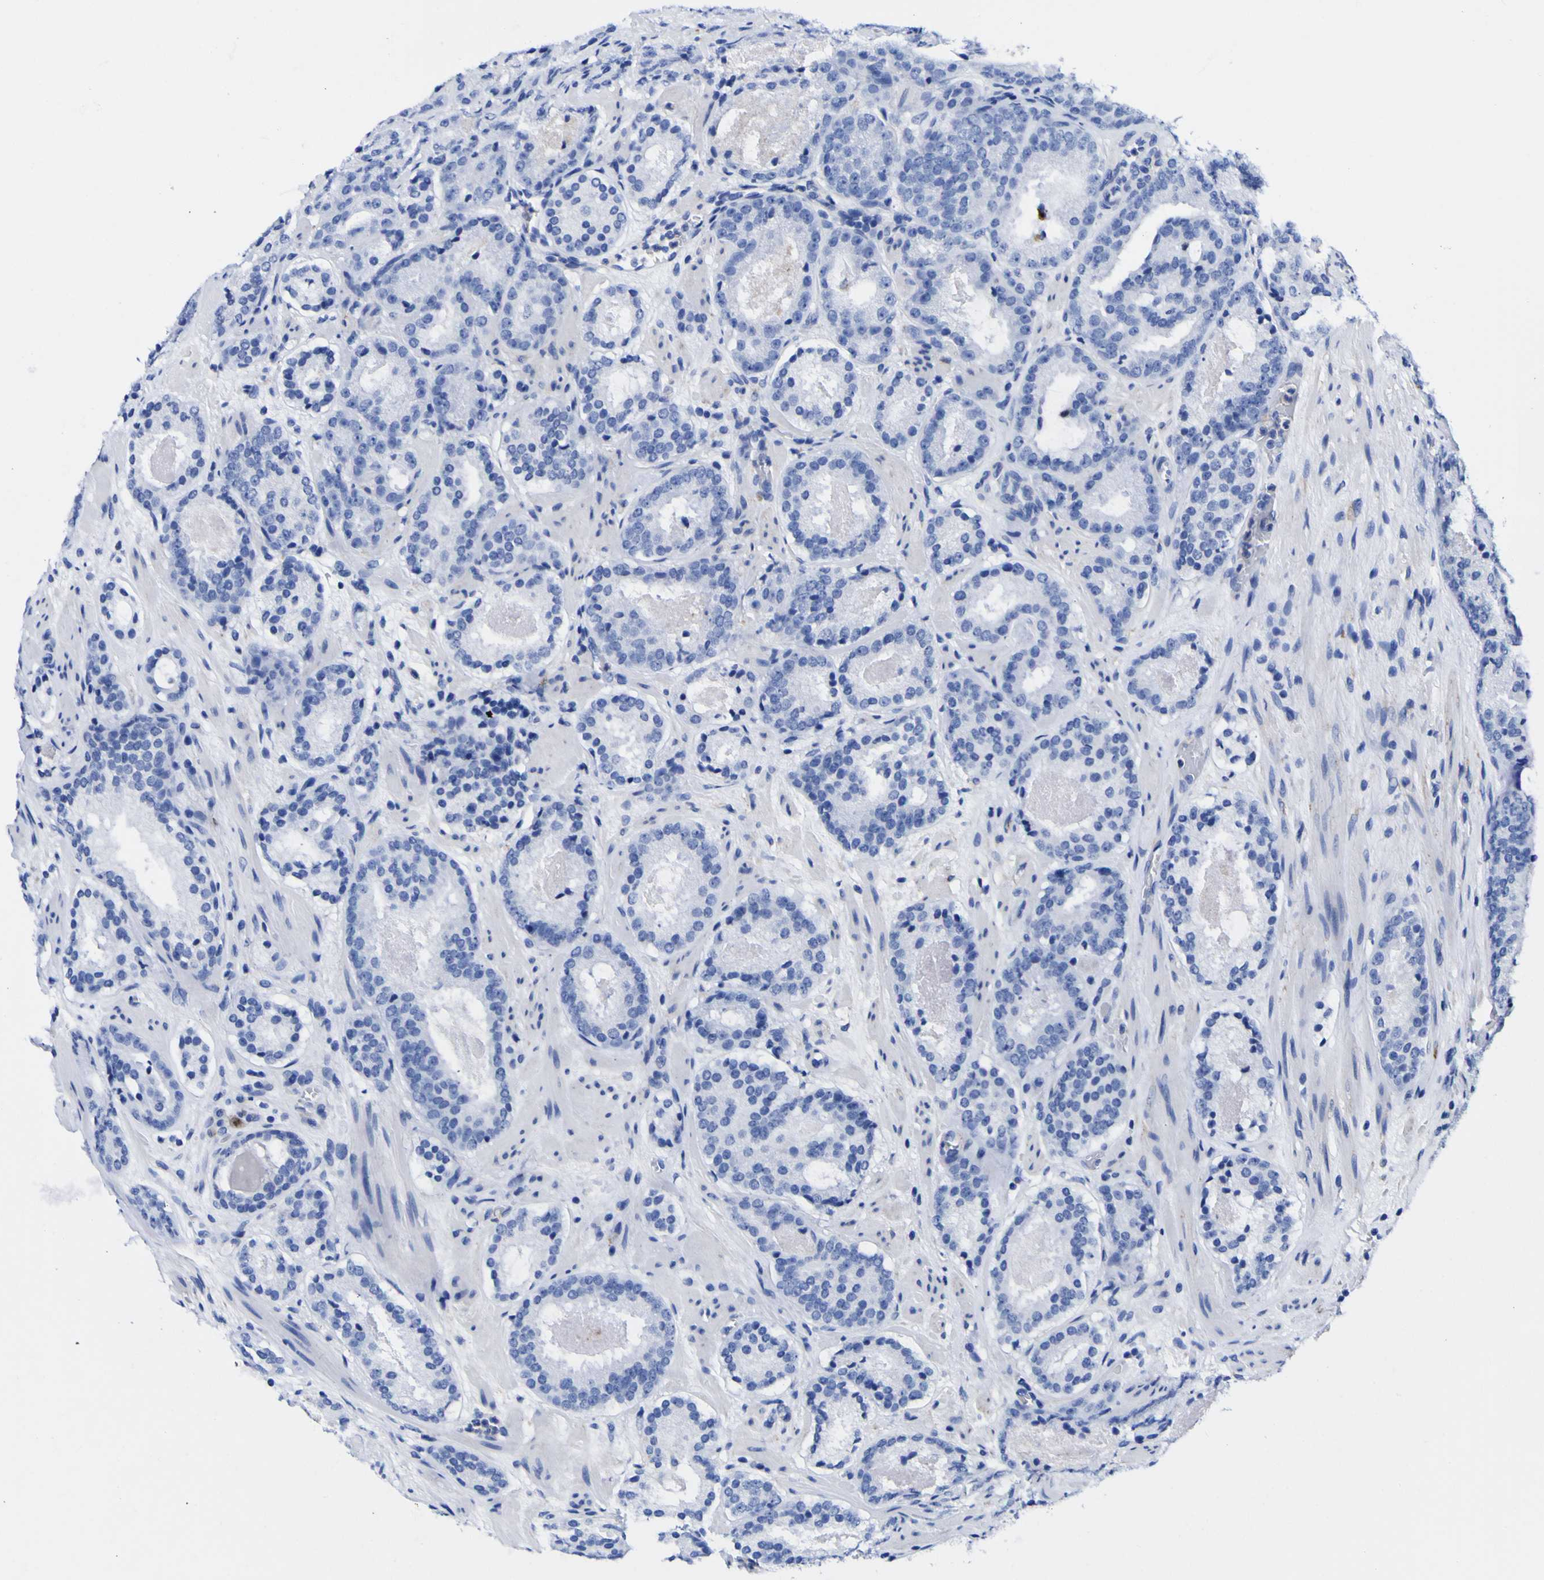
{"staining": {"intensity": "negative", "quantity": "none", "location": "none"}, "tissue": "prostate cancer", "cell_type": "Tumor cells", "image_type": "cancer", "snomed": [{"axis": "morphology", "description": "Adenocarcinoma, Low grade"}, {"axis": "topography", "description": "Prostate"}], "caption": "Tumor cells show no significant positivity in adenocarcinoma (low-grade) (prostate).", "gene": "HLA-DQA1", "patient": {"sex": "male", "age": 69}}